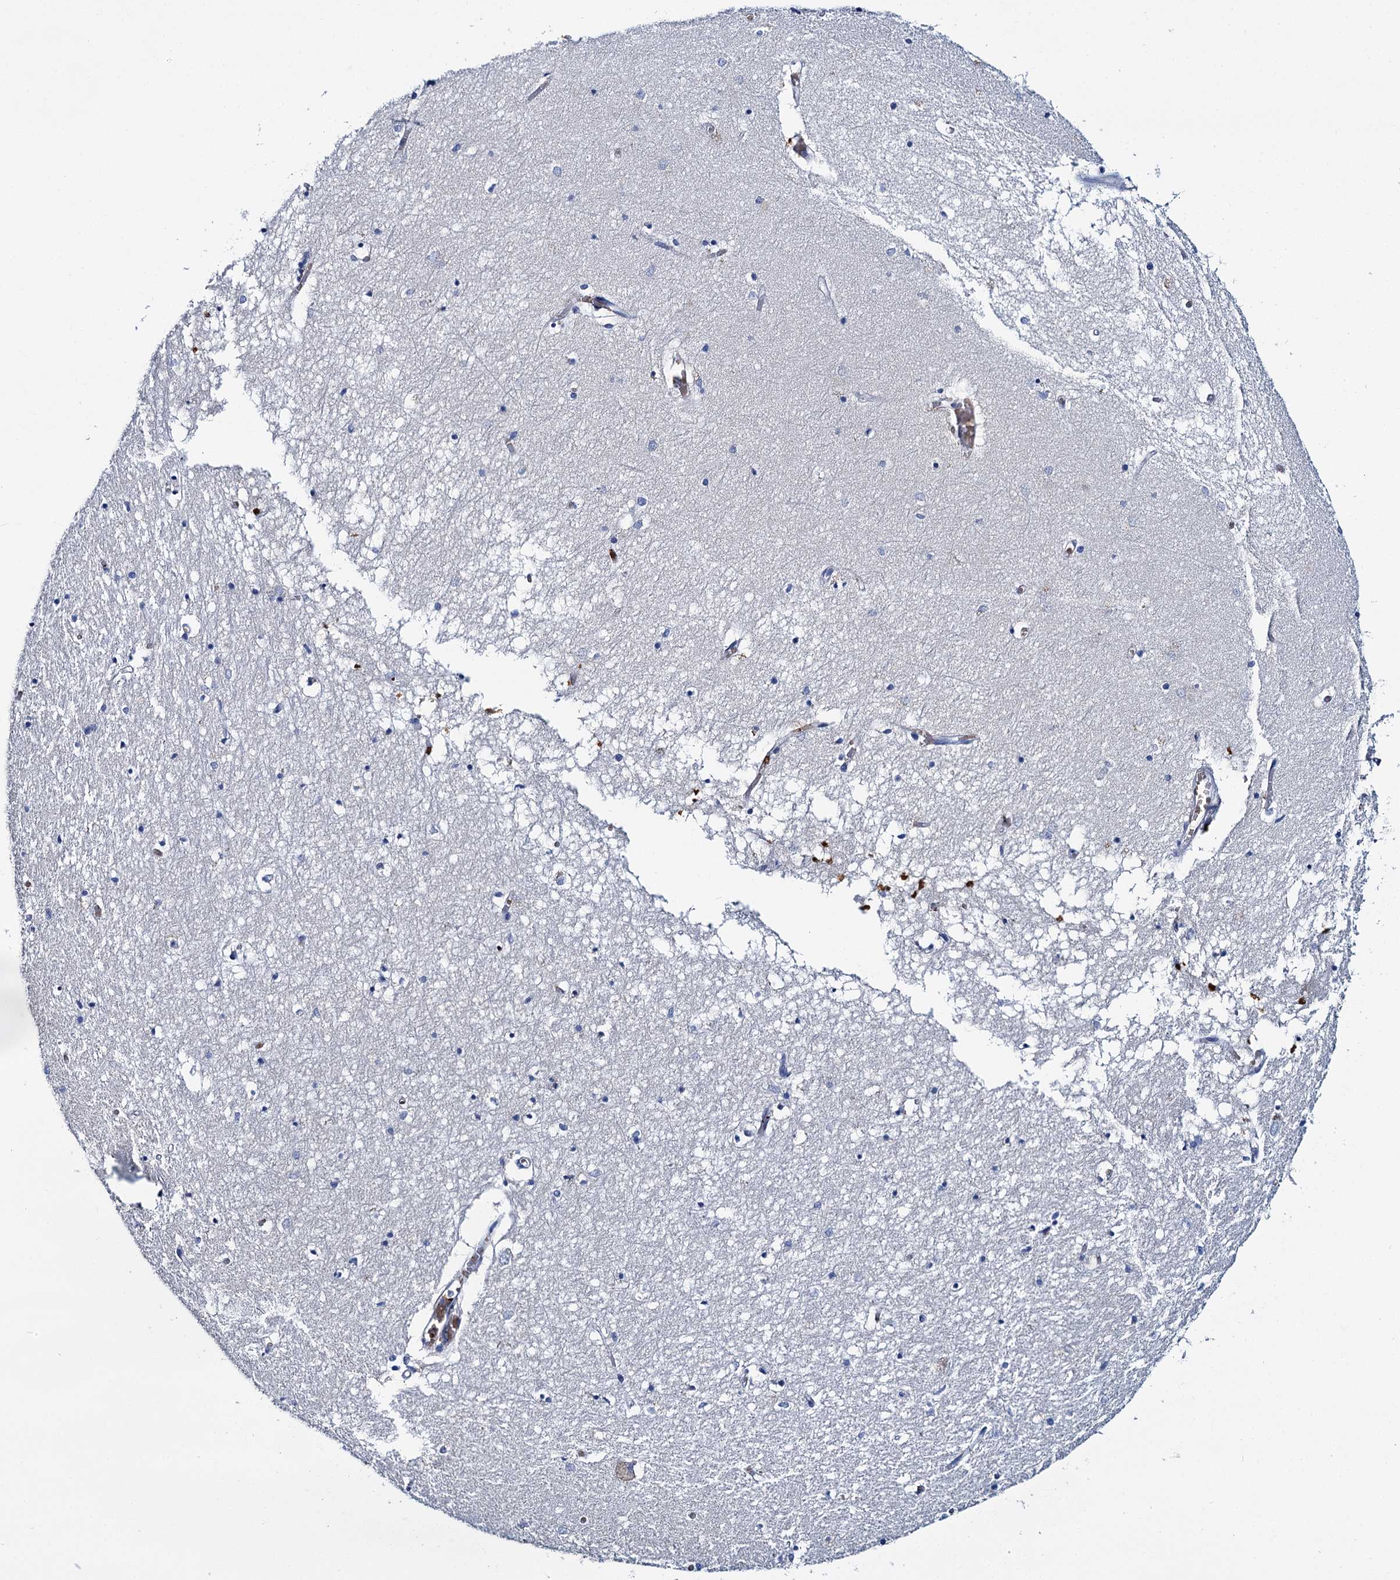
{"staining": {"intensity": "negative", "quantity": "none", "location": "none"}, "tissue": "hippocampus", "cell_type": "Glial cells", "image_type": "normal", "snomed": [{"axis": "morphology", "description": "Normal tissue, NOS"}, {"axis": "topography", "description": "Hippocampus"}], "caption": "The photomicrograph exhibits no staining of glial cells in benign hippocampus.", "gene": "ATG2A", "patient": {"sex": "male", "age": 70}}